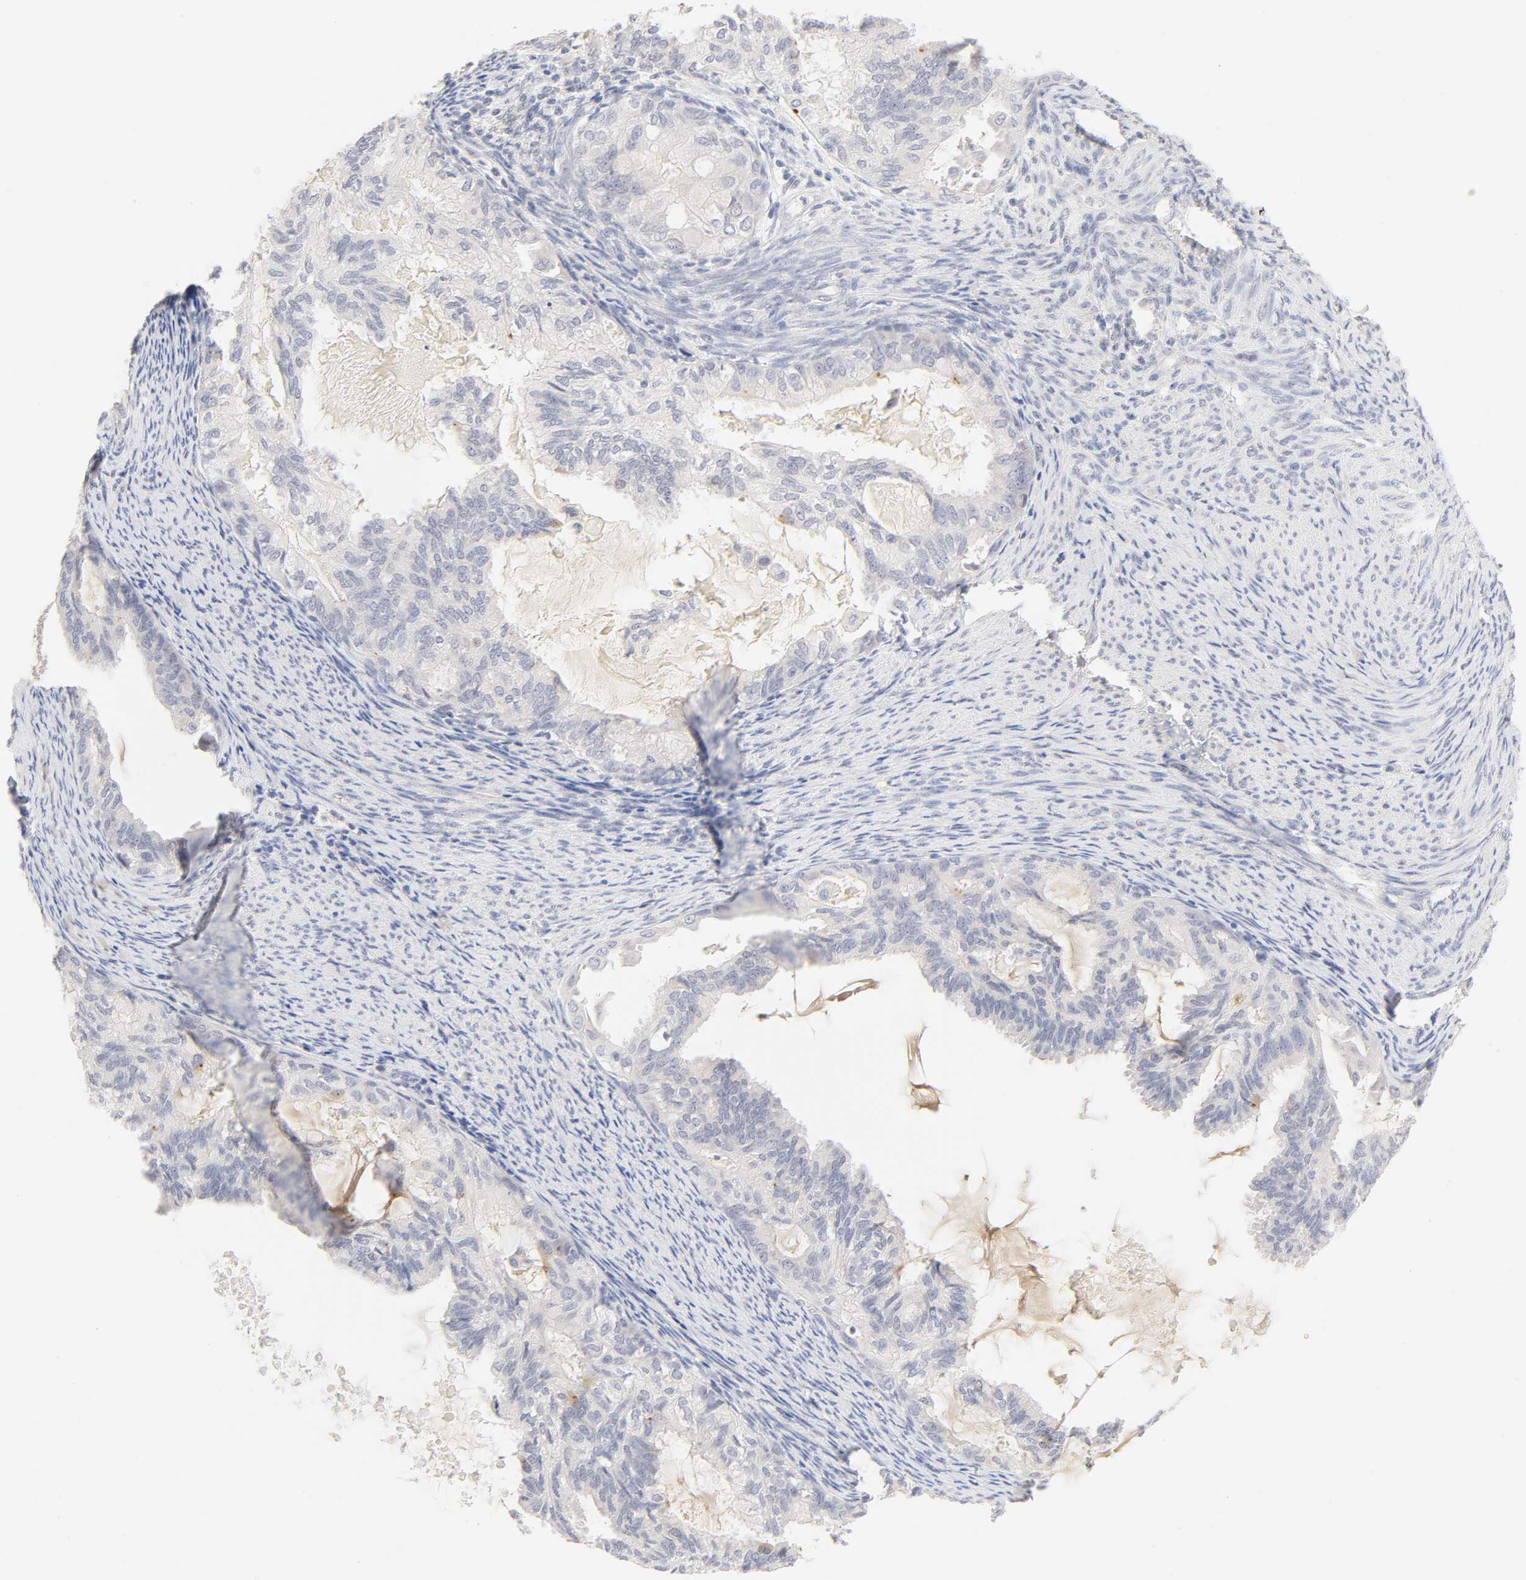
{"staining": {"intensity": "weak", "quantity": "<25%", "location": "cytoplasmic/membranous"}, "tissue": "cervical cancer", "cell_type": "Tumor cells", "image_type": "cancer", "snomed": [{"axis": "morphology", "description": "Normal tissue, NOS"}, {"axis": "morphology", "description": "Adenocarcinoma, NOS"}, {"axis": "topography", "description": "Cervix"}, {"axis": "topography", "description": "Endometrium"}], "caption": "High power microscopy micrograph of an immunohistochemistry histopathology image of cervical adenocarcinoma, revealing no significant expression in tumor cells.", "gene": "CYP4B1", "patient": {"sex": "female", "age": 86}}